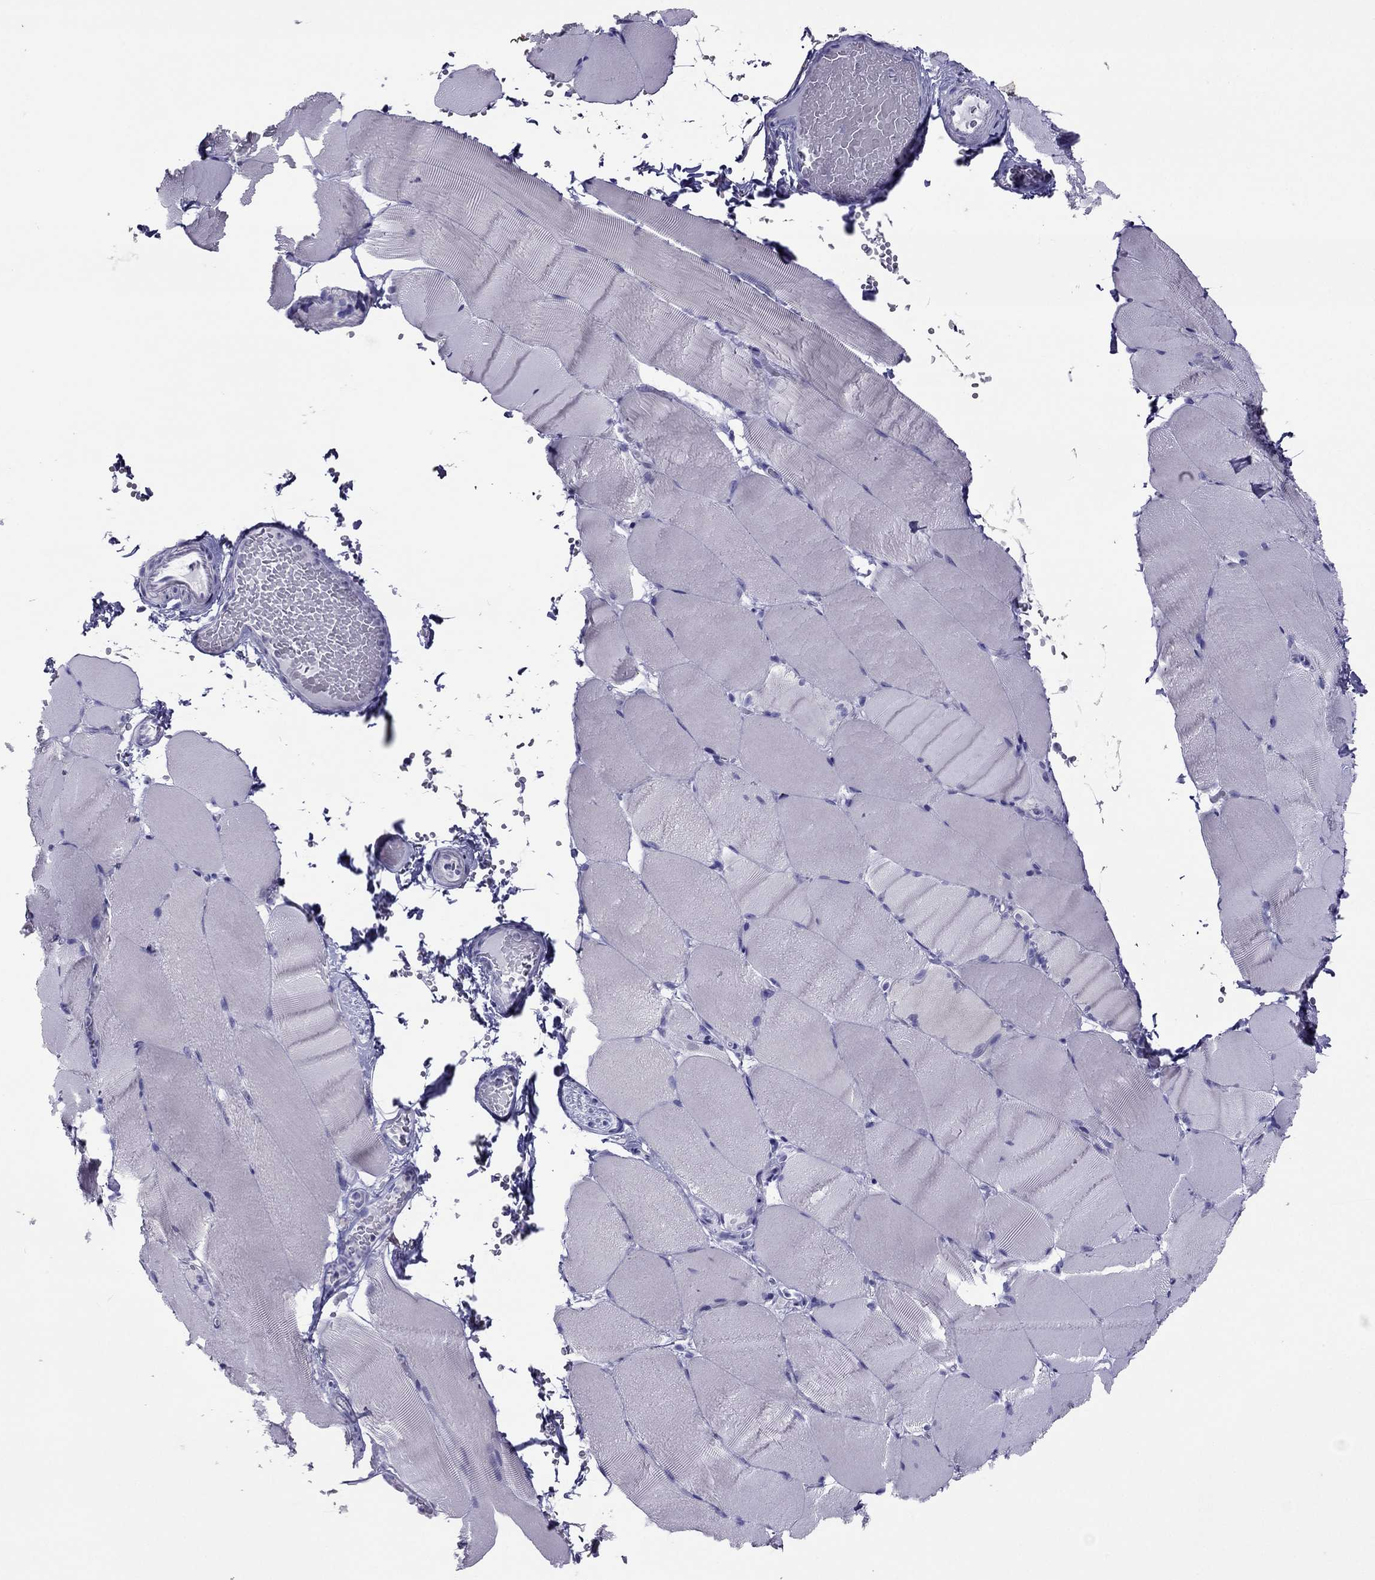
{"staining": {"intensity": "negative", "quantity": "none", "location": "none"}, "tissue": "skeletal muscle", "cell_type": "Myocytes", "image_type": "normal", "snomed": [{"axis": "morphology", "description": "Normal tissue, NOS"}, {"axis": "topography", "description": "Skeletal muscle"}], "caption": "DAB (3,3'-diaminobenzidine) immunohistochemical staining of unremarkable human skeletal muscle exhibits no significant expression in myocytes.", "gene": "MAEL", "patient": {"sex": "female", "age": 37}}